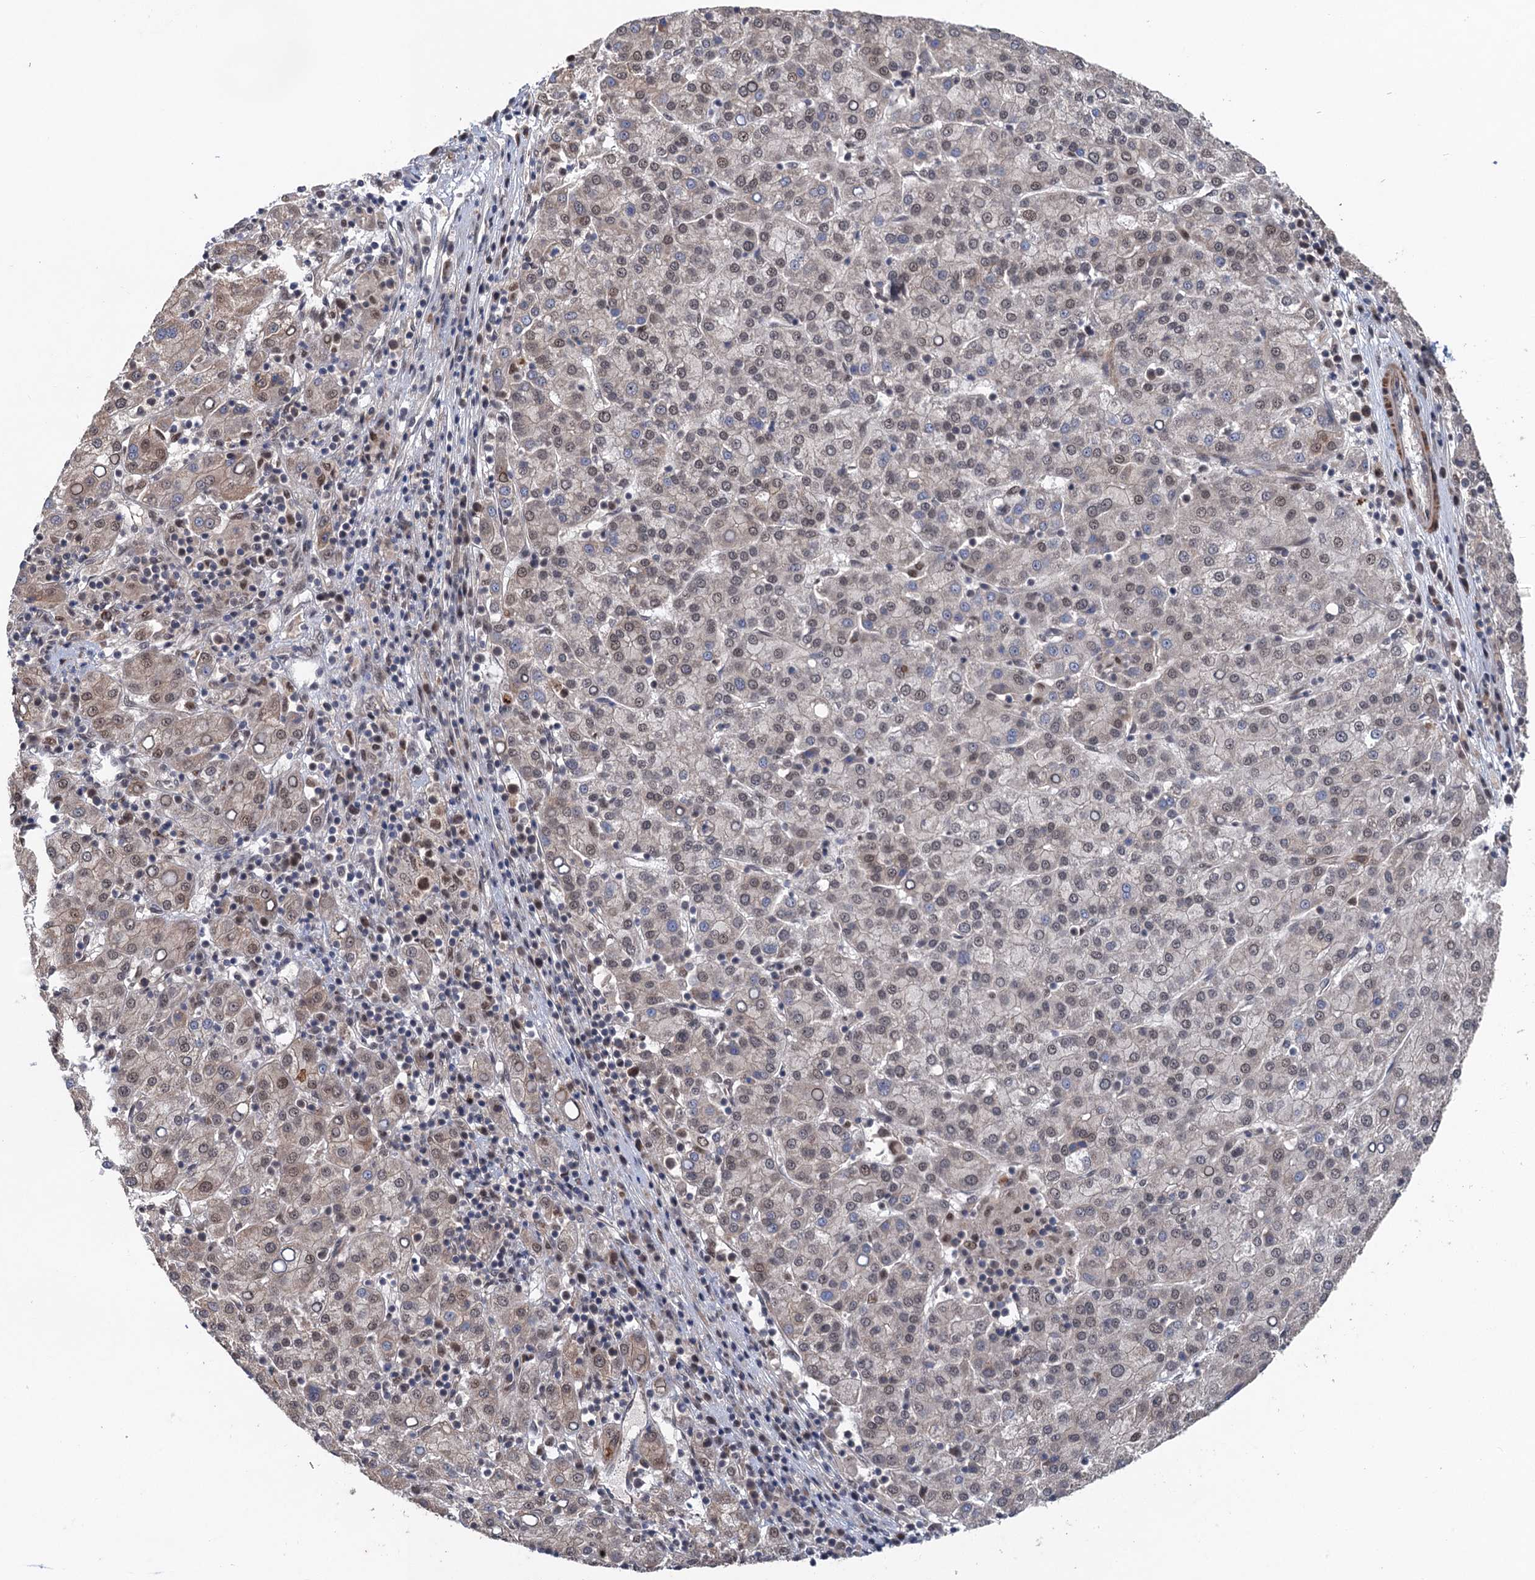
{"staining": {"intensity": "weak", "quantity": "25%-75%", "location": "cytoplasmic/membranous,nuclear"}, "tissue": "liver cancer", "cell_type": "Tumor cells", "image_type": "cancer", "snomed": [{"axis": "morphology", "description": "Carcinoma, Hepatocellular, NOS"}, {"axis": "topography", "description": "Liver"}], "caption": "A brown stain labels weak cytoplasmic/membranous and nuclear expression of a protein in human hepatocellular carcinoma (liver) tumor cells.", "gene": "TTC31", "patient": {"sex": "female", "age": 58}}